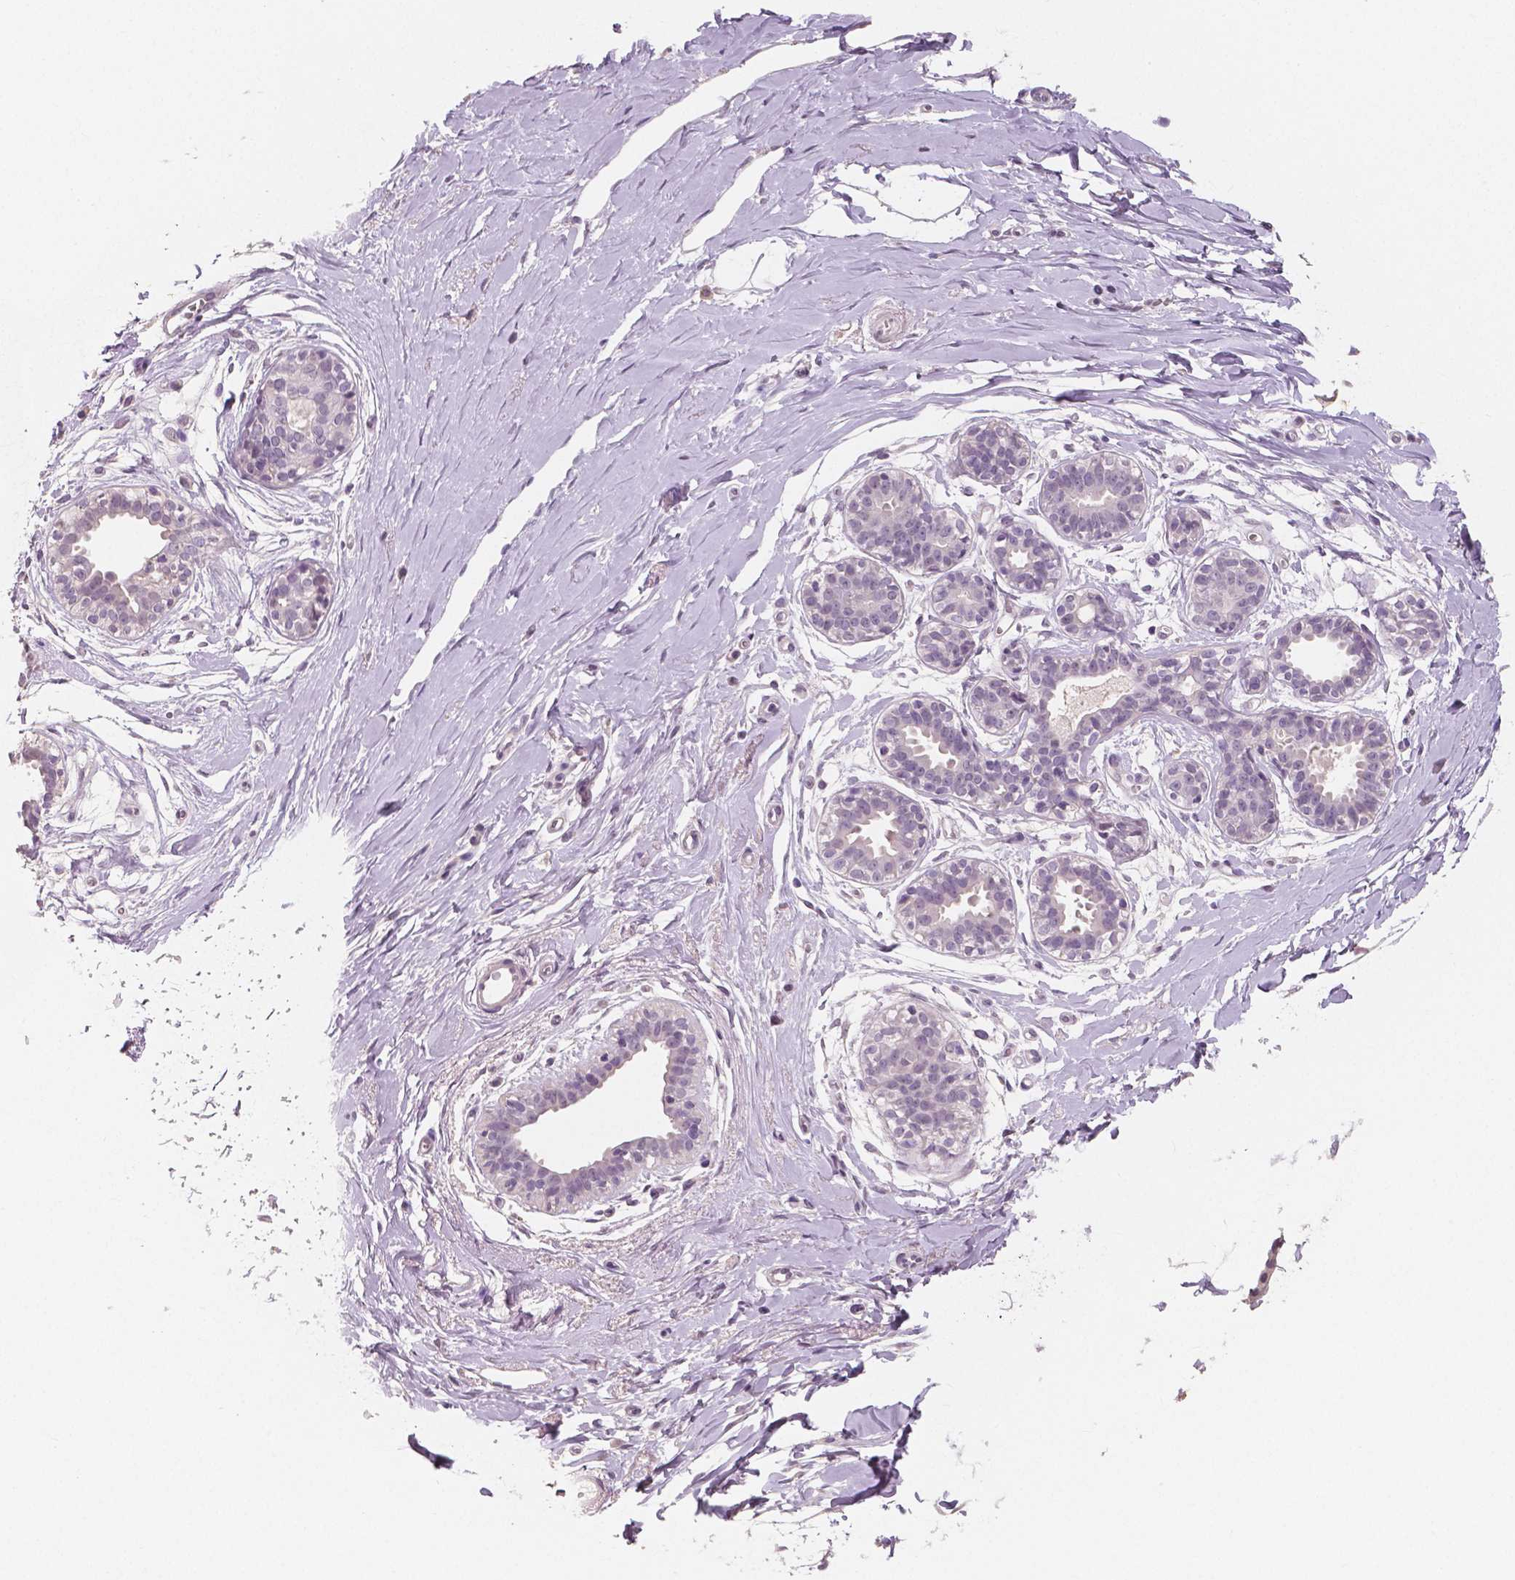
{"staining": {"intensity": "negative", "quantity": "none", "location": "none"}, "tissue": "breast", "cell_type": "Adipocytes", "image_type": "normal", "snomed": [{"axis": "morphology", "description": "Normal tissue, NOS"}, {"axis": "topography", "description": "Breast"}], "caption": "This is an immunohistochemistry histopathology image of normal breast. There is no staining in adipocytes.", "gene": "NECAB1", "patient": {"sex": "female", "age": 49}}